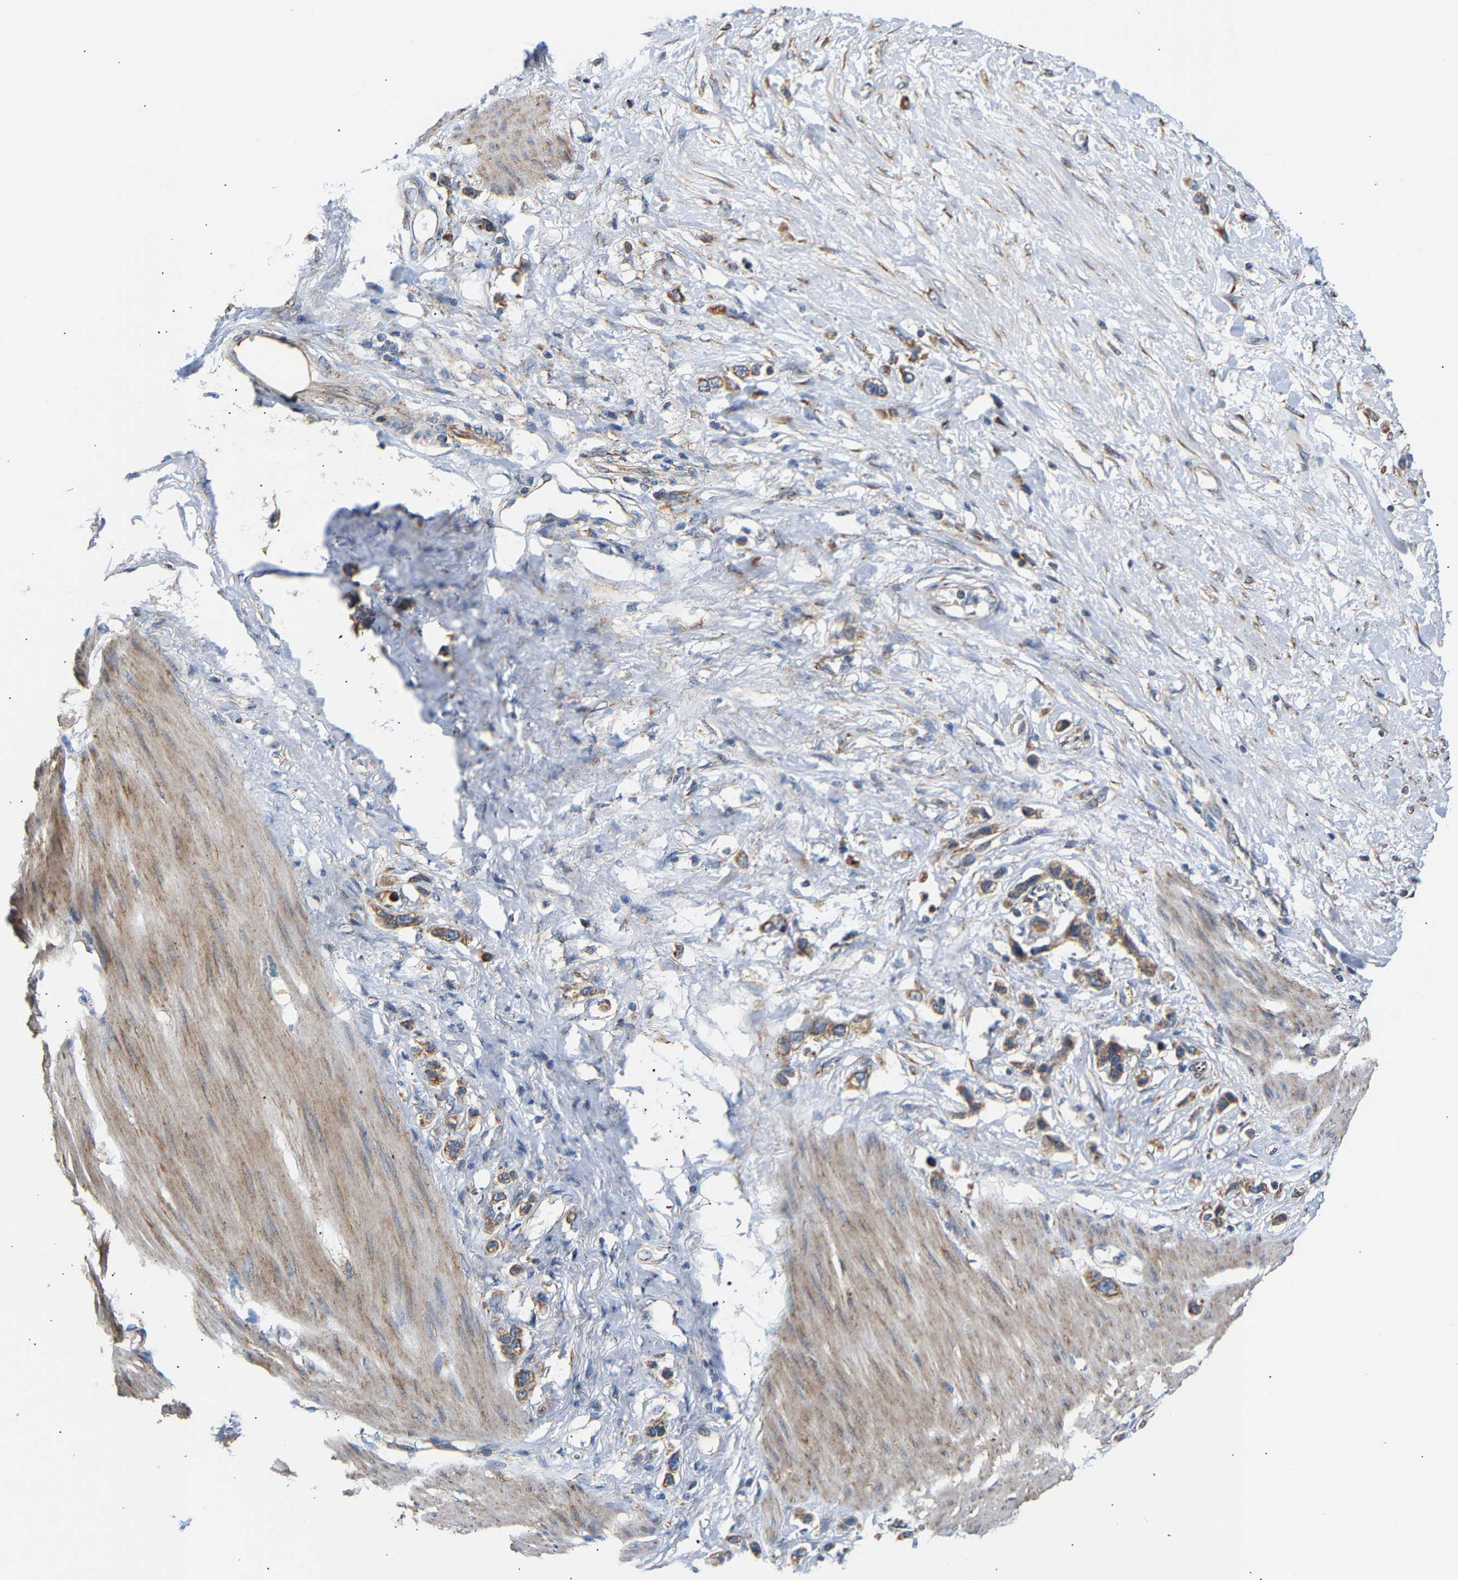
{"staining": {"intensity": "moderate", "quantity": ">75%", "location": "cytoplasmic/membranous"}, "tissue": "stomach cancer", "cell_type": "Tumor cells", "image_type": "cancer", "snomed": [{"axis": "morphology", "description": "Adenocarcinoma, NOS"}, {"axis": "topography", "description": "Stomach"}], "caption": "There is medium levels of moderate cytoplasmic/membranous staining in tumor cells of stomach cancer, as demonstrated by immunohistochemical staining (brown color).", "gene": "TMEM168", "patient": {"sex": "female", "age": 65}}